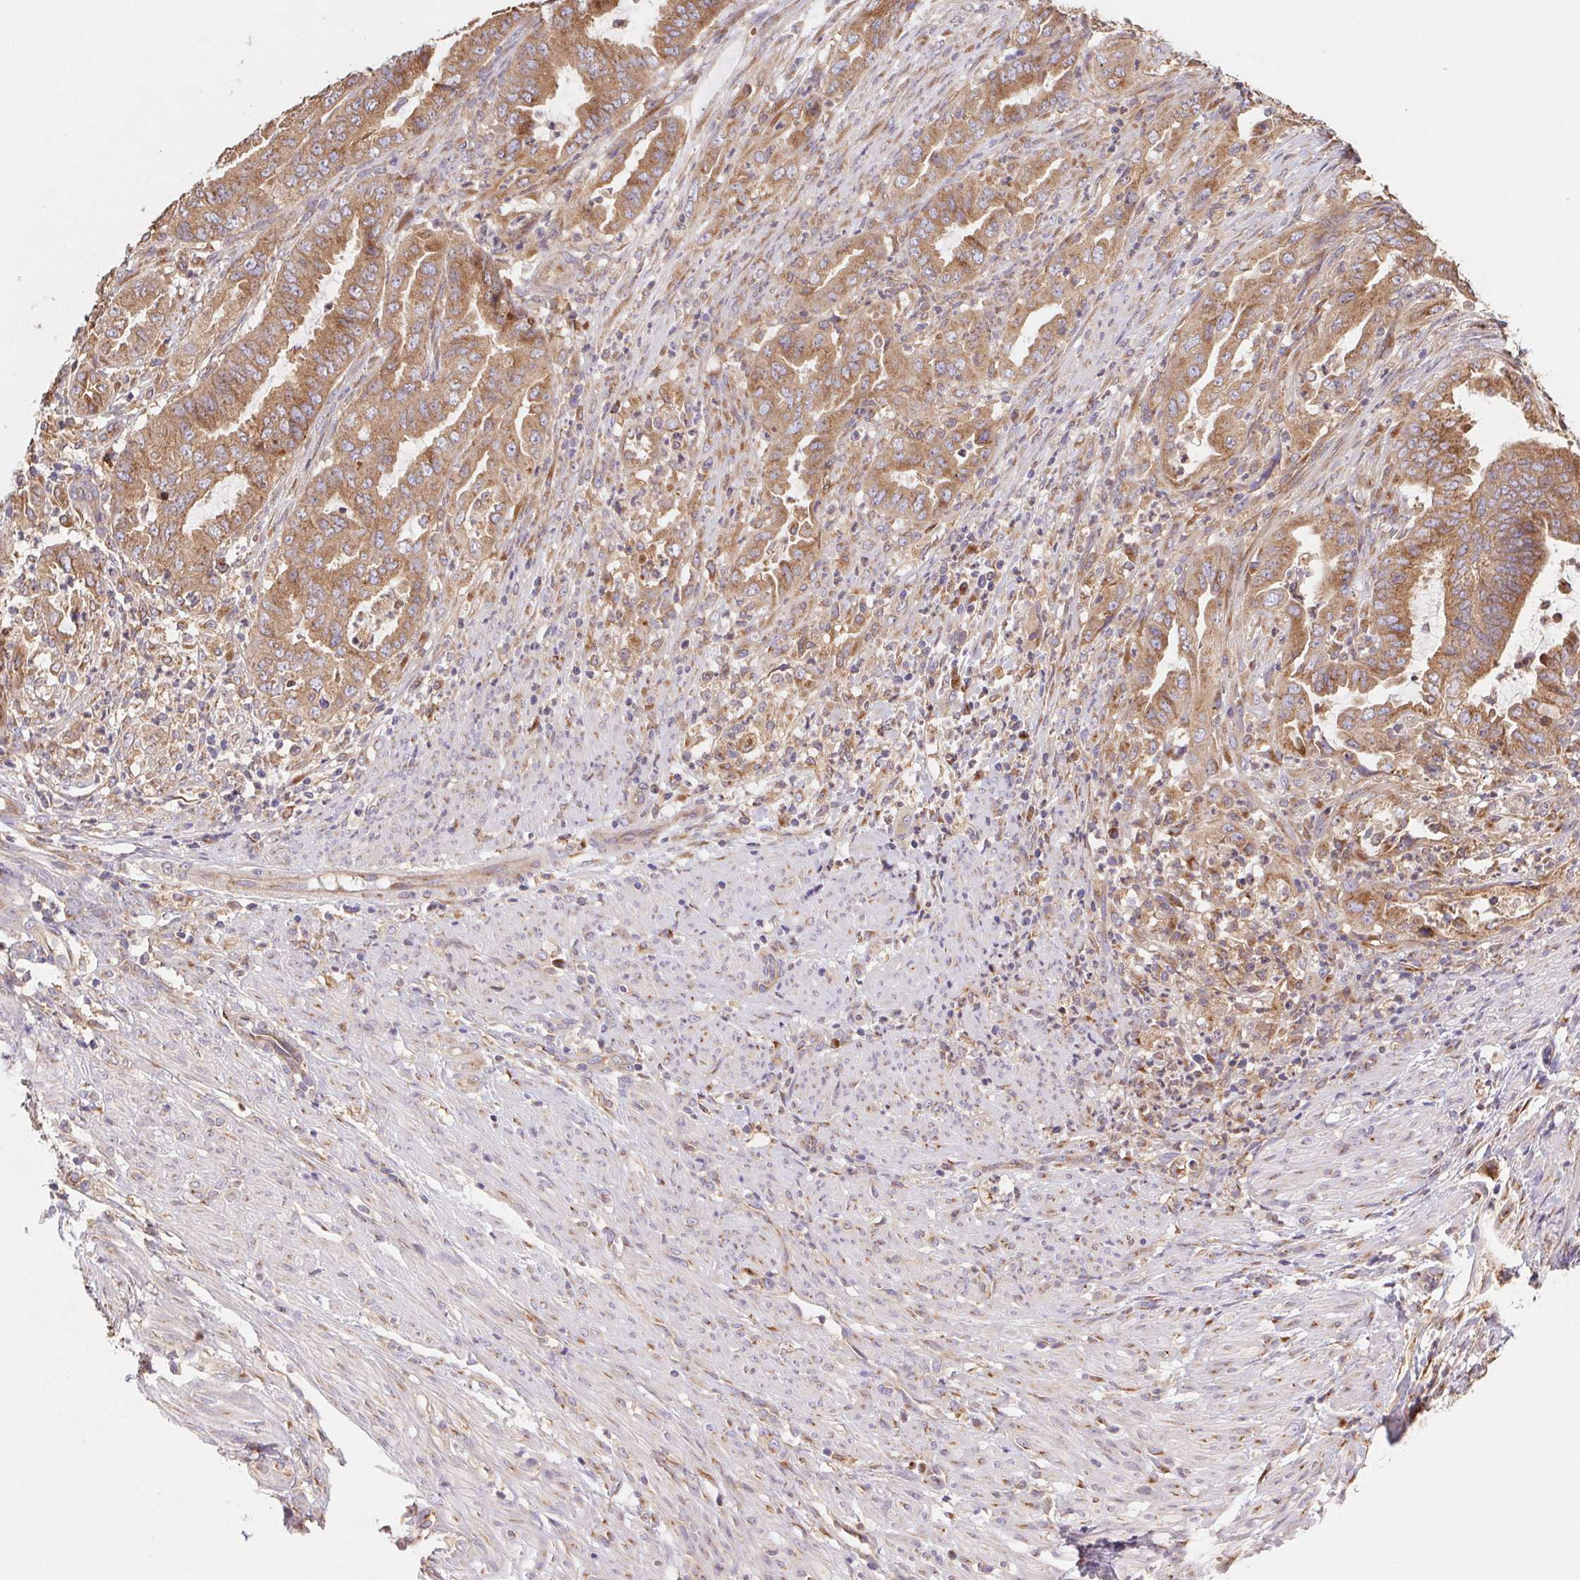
{"staining": {"intensity": "moderate", "quantity": ">75%", "location": "cytoplasmic/membranous"}, "tissue": "endometrial cancer", "cell_type": "Tumor cells", "image_type": "cancer", "snomed": [{"axis": "morphology", "description": "Adenocarcinoma, NOS"}, {"axis": "topography", "description": "Endometrium"}], "caption": "Protein expression analysis of endometrial cancer (adenocarcinoma) shows moderate cytoplasmic/membranous expression in about >75% of tumor cells.", "gene": "RAB1A", "patient": {"sex": "female", "age": 51}}